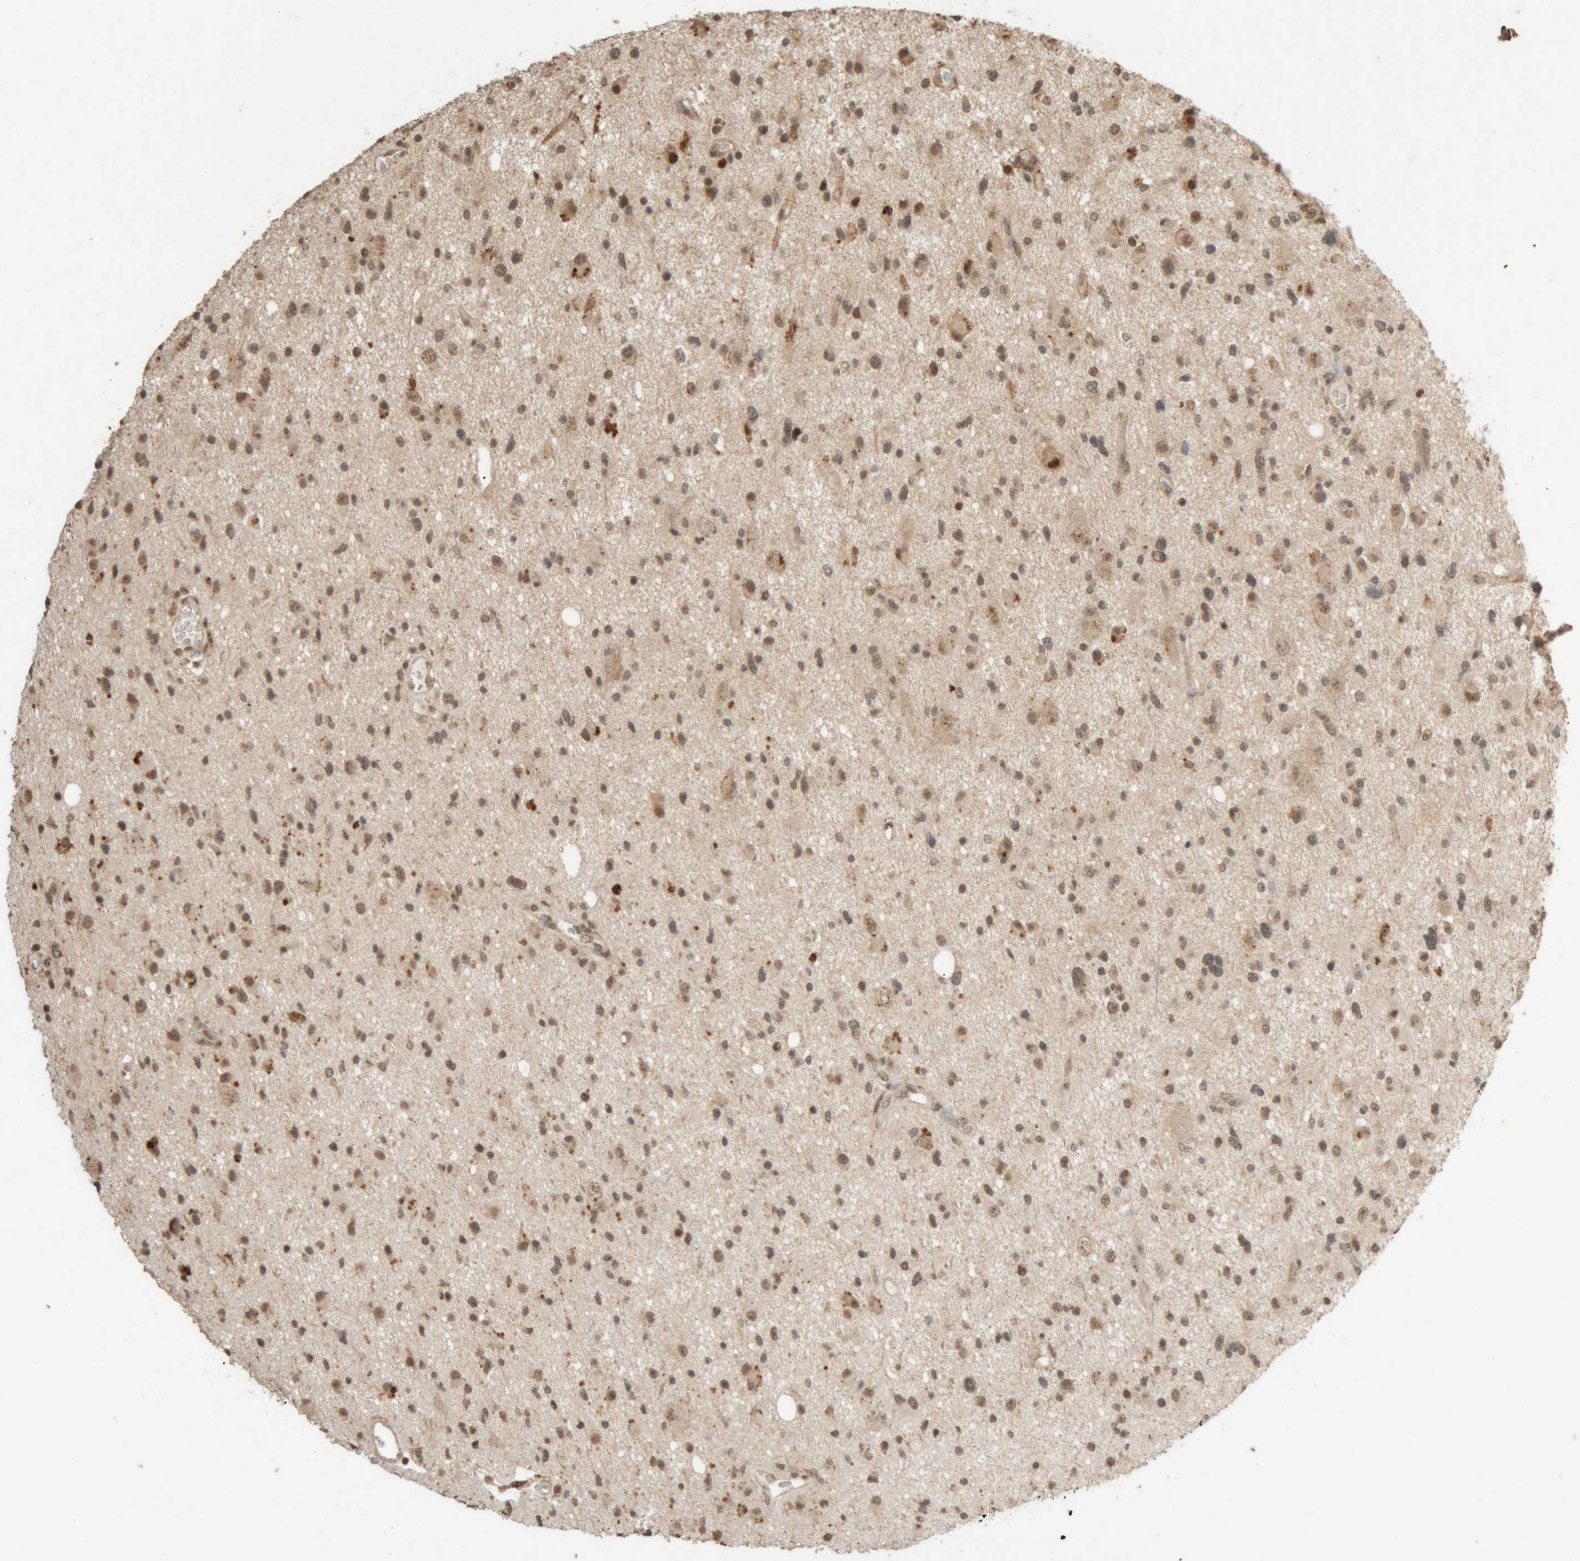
{"staining": {"intensity": "moderate", "quantity": "25%-75%", "location": "nuclear"}, "tissue": "glioma", "cell_type": "Tumor cells", "image_type": "cancer", "snomed": [{"axis": "morphology", "description": "Glioma, malignant, High grade"}, {"axis": "topography", "description": "Brain"}], "caption": "High-grade glioma (malignant) stained with DAB immunohistochemistry reveals medium levels of moderate nuclear expression in about 25%-75% of tumor cells. (Stains: DAB in brown, nuclei in blue, Microscopy: brightfield microscopy at high magnification).", "gene": "KEAP1", "patient": {"sex": "male", "age": 33}}